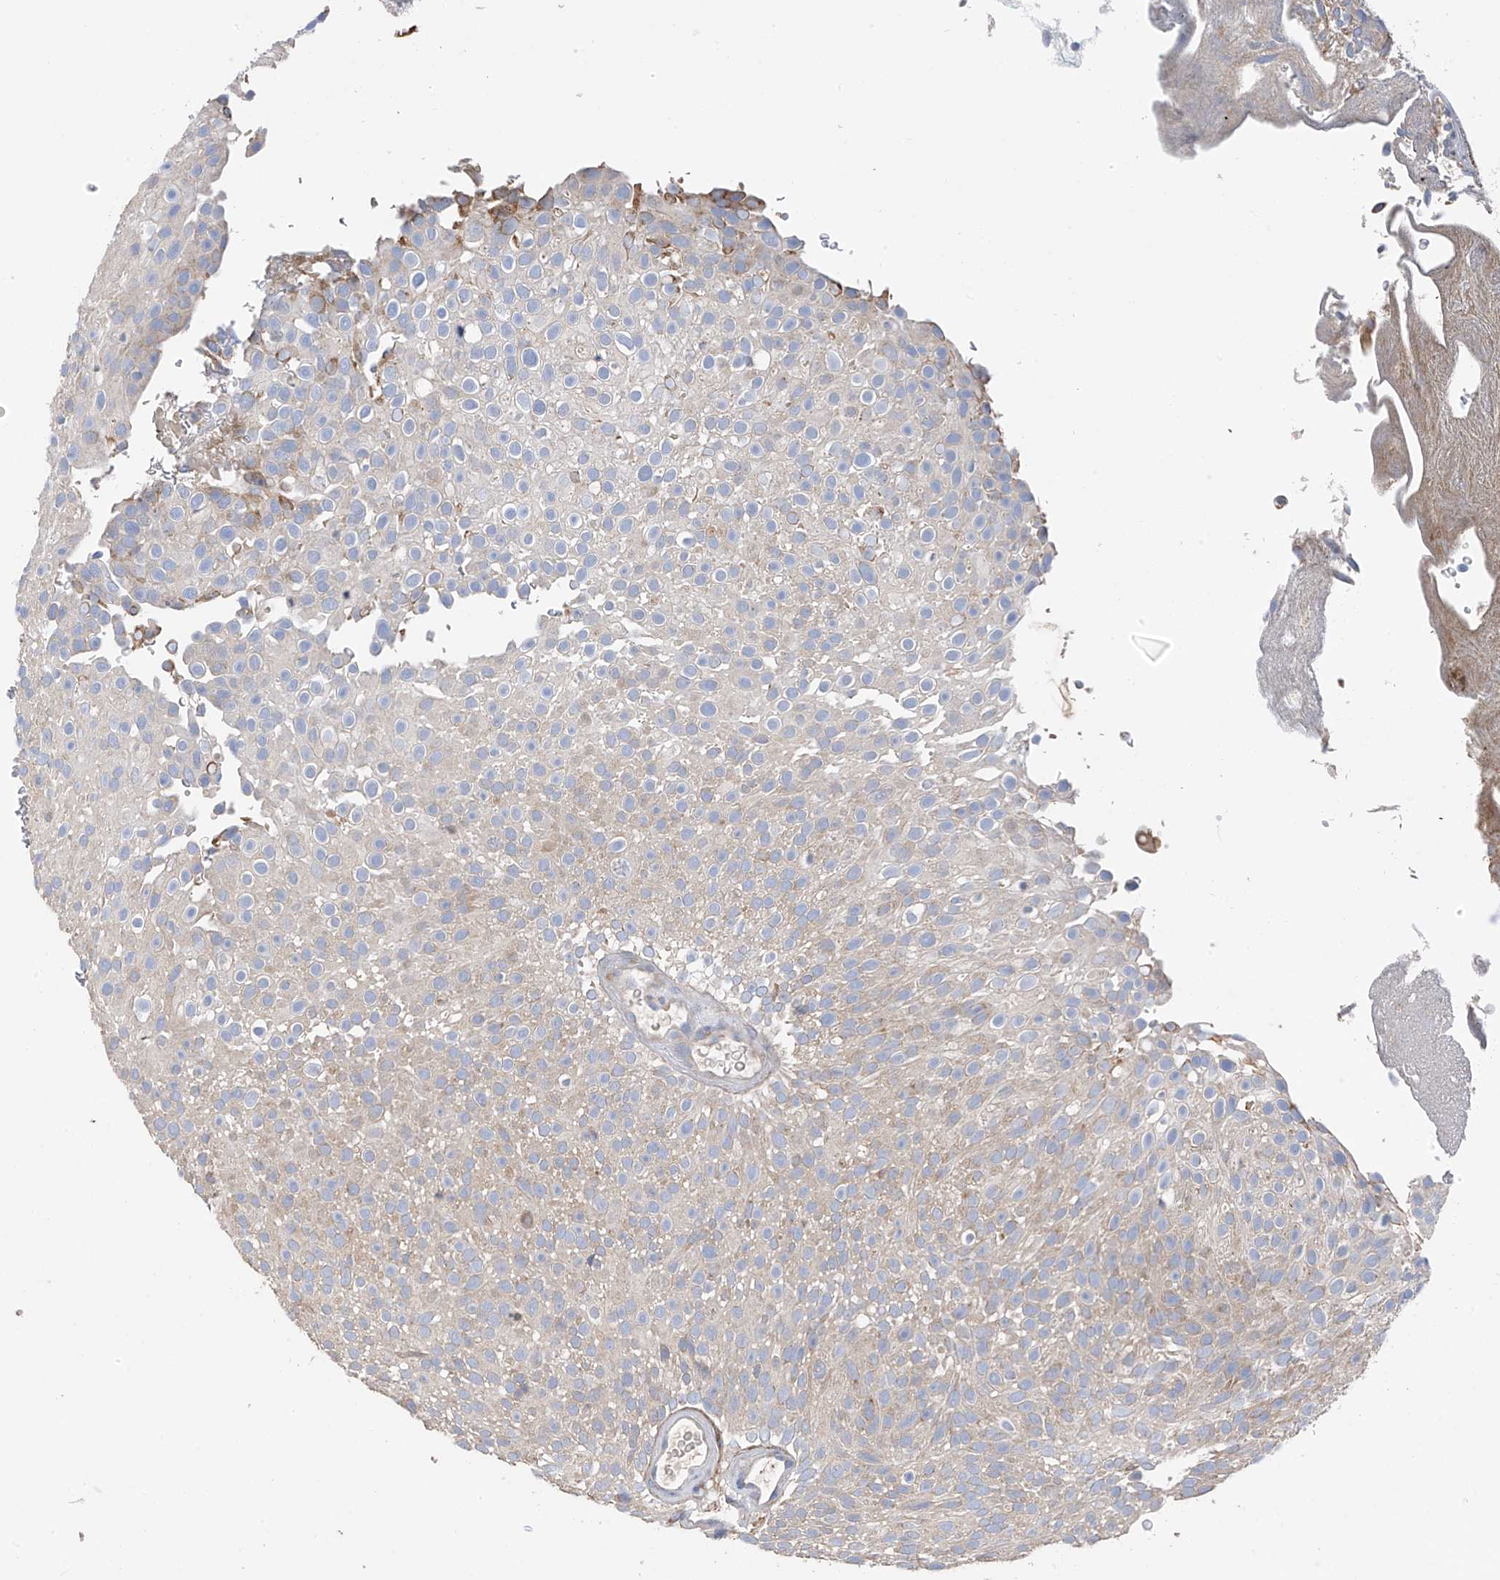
{"staining": {"intensity": "weak", "quantity": "<25%", "location": "cytoplasmic/membranous"}, "tissue": "urothelial cancer", "cell_type": "Tumor cells", "image_type": "cancer", "snomed": [{"axis": "morphology", "description": "Urothelial carcinoma, Low grade"}, {"axis": "topography", "description": "Urinary bladder"}], "caption": "Tumor cells are negative for protein expression in human urothelial cancer.", "gene": "GALNTL6", "patient": {"sex": "male", "age": 78}}